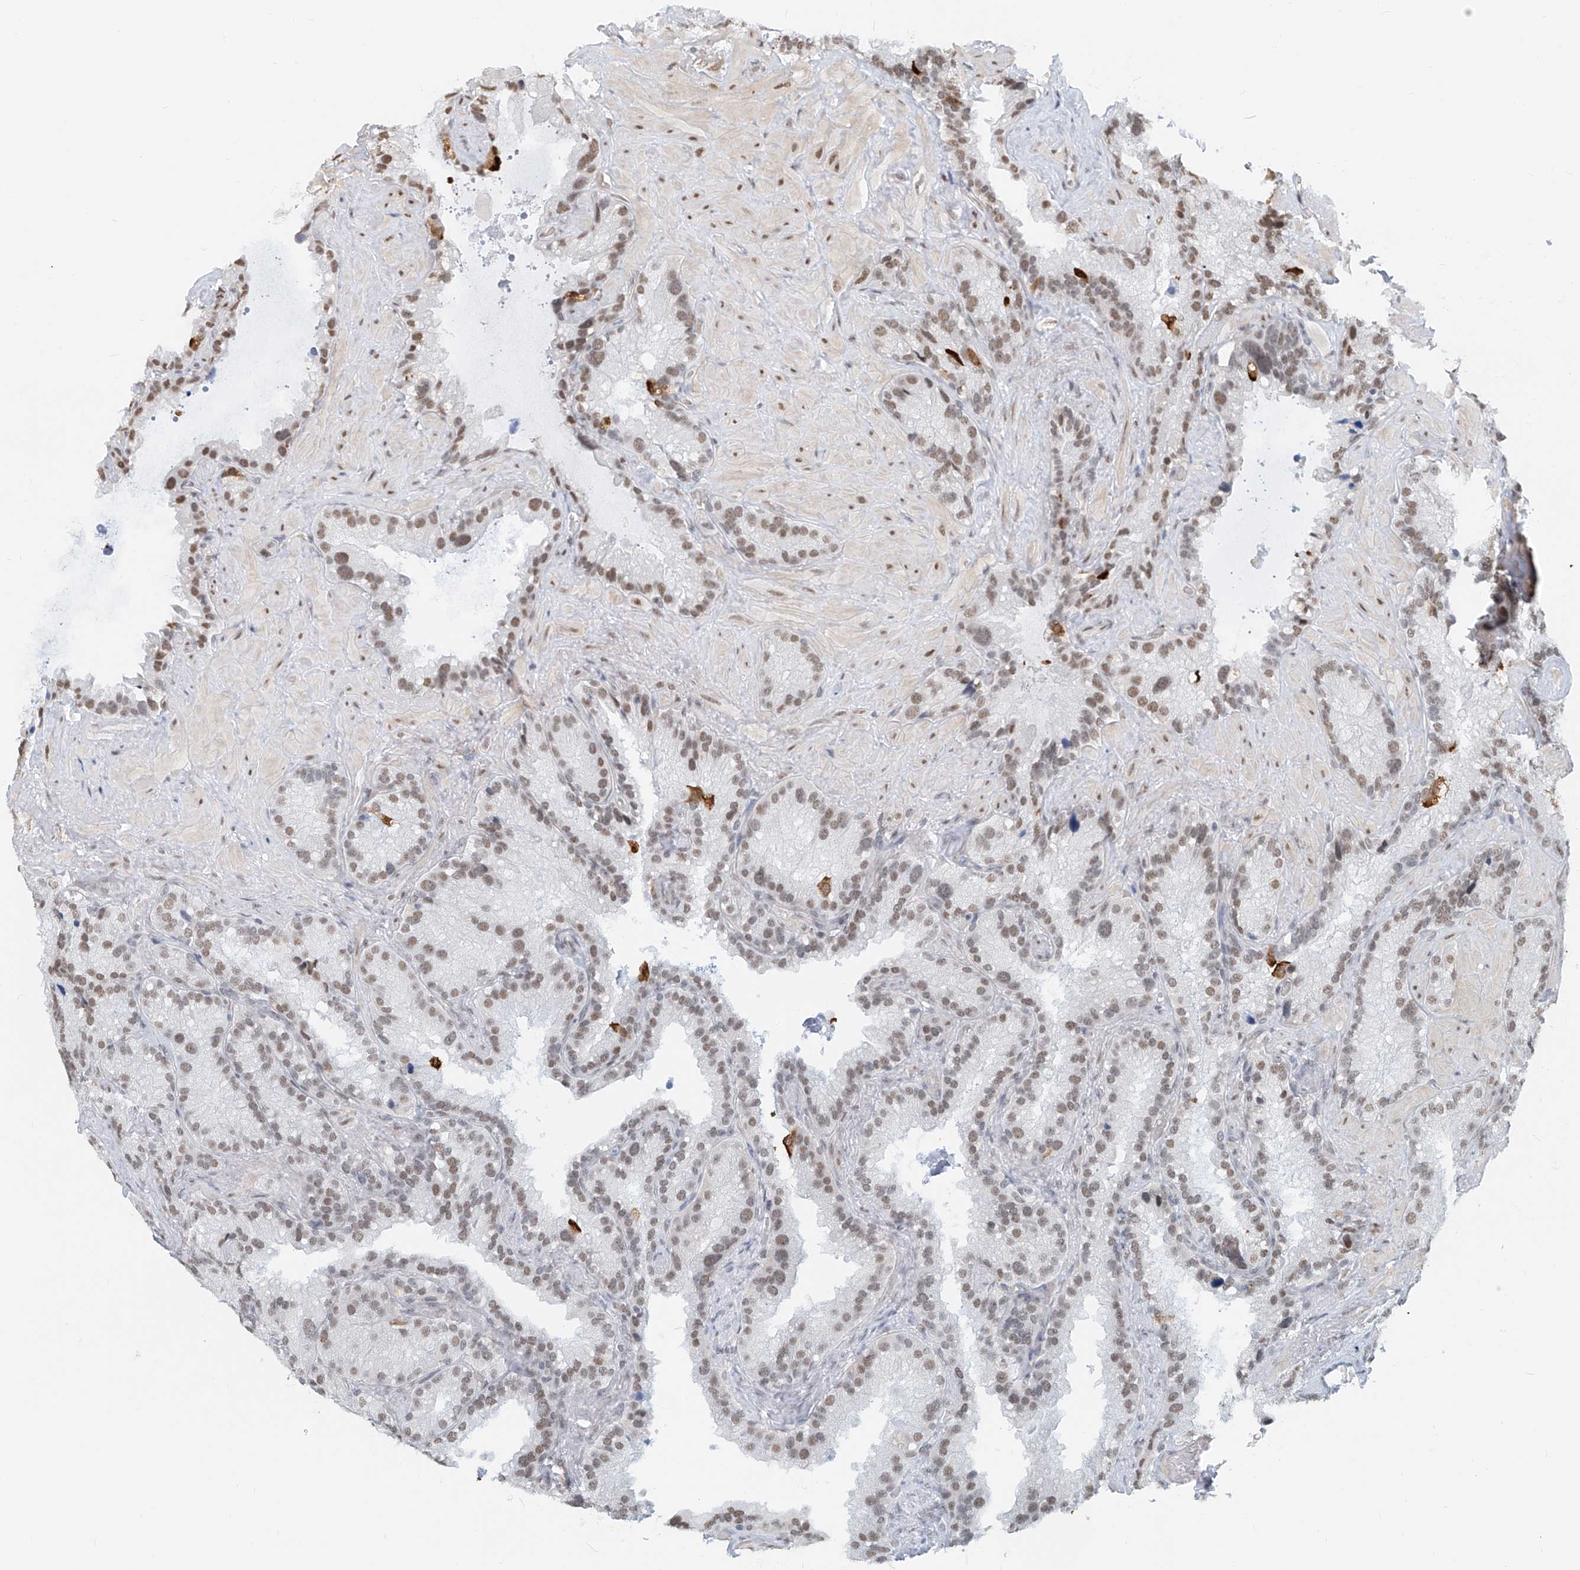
{"staining": {"intensity": "moderate", "quantity": ">75%", "location": "nuclear"}, "tissue": "seminal vesicle", "cell_type": "Glandular cells", "image_type": "normal", "snomed": [{"axis": "morphology", "description": "Normal tissue, NOS"}, {"axis": "topography", "description": "Prostate"}, {"axis": "topography", "description": "Seminal veicle"}], "caption": "About >75% of glandular cells in benign human seminal vesicle show moderate nuclear protein positivity as visualized by brown immunohistochemical staining.", "gene": "SASH1", "patient": {"sex": "male", "age": 68}}